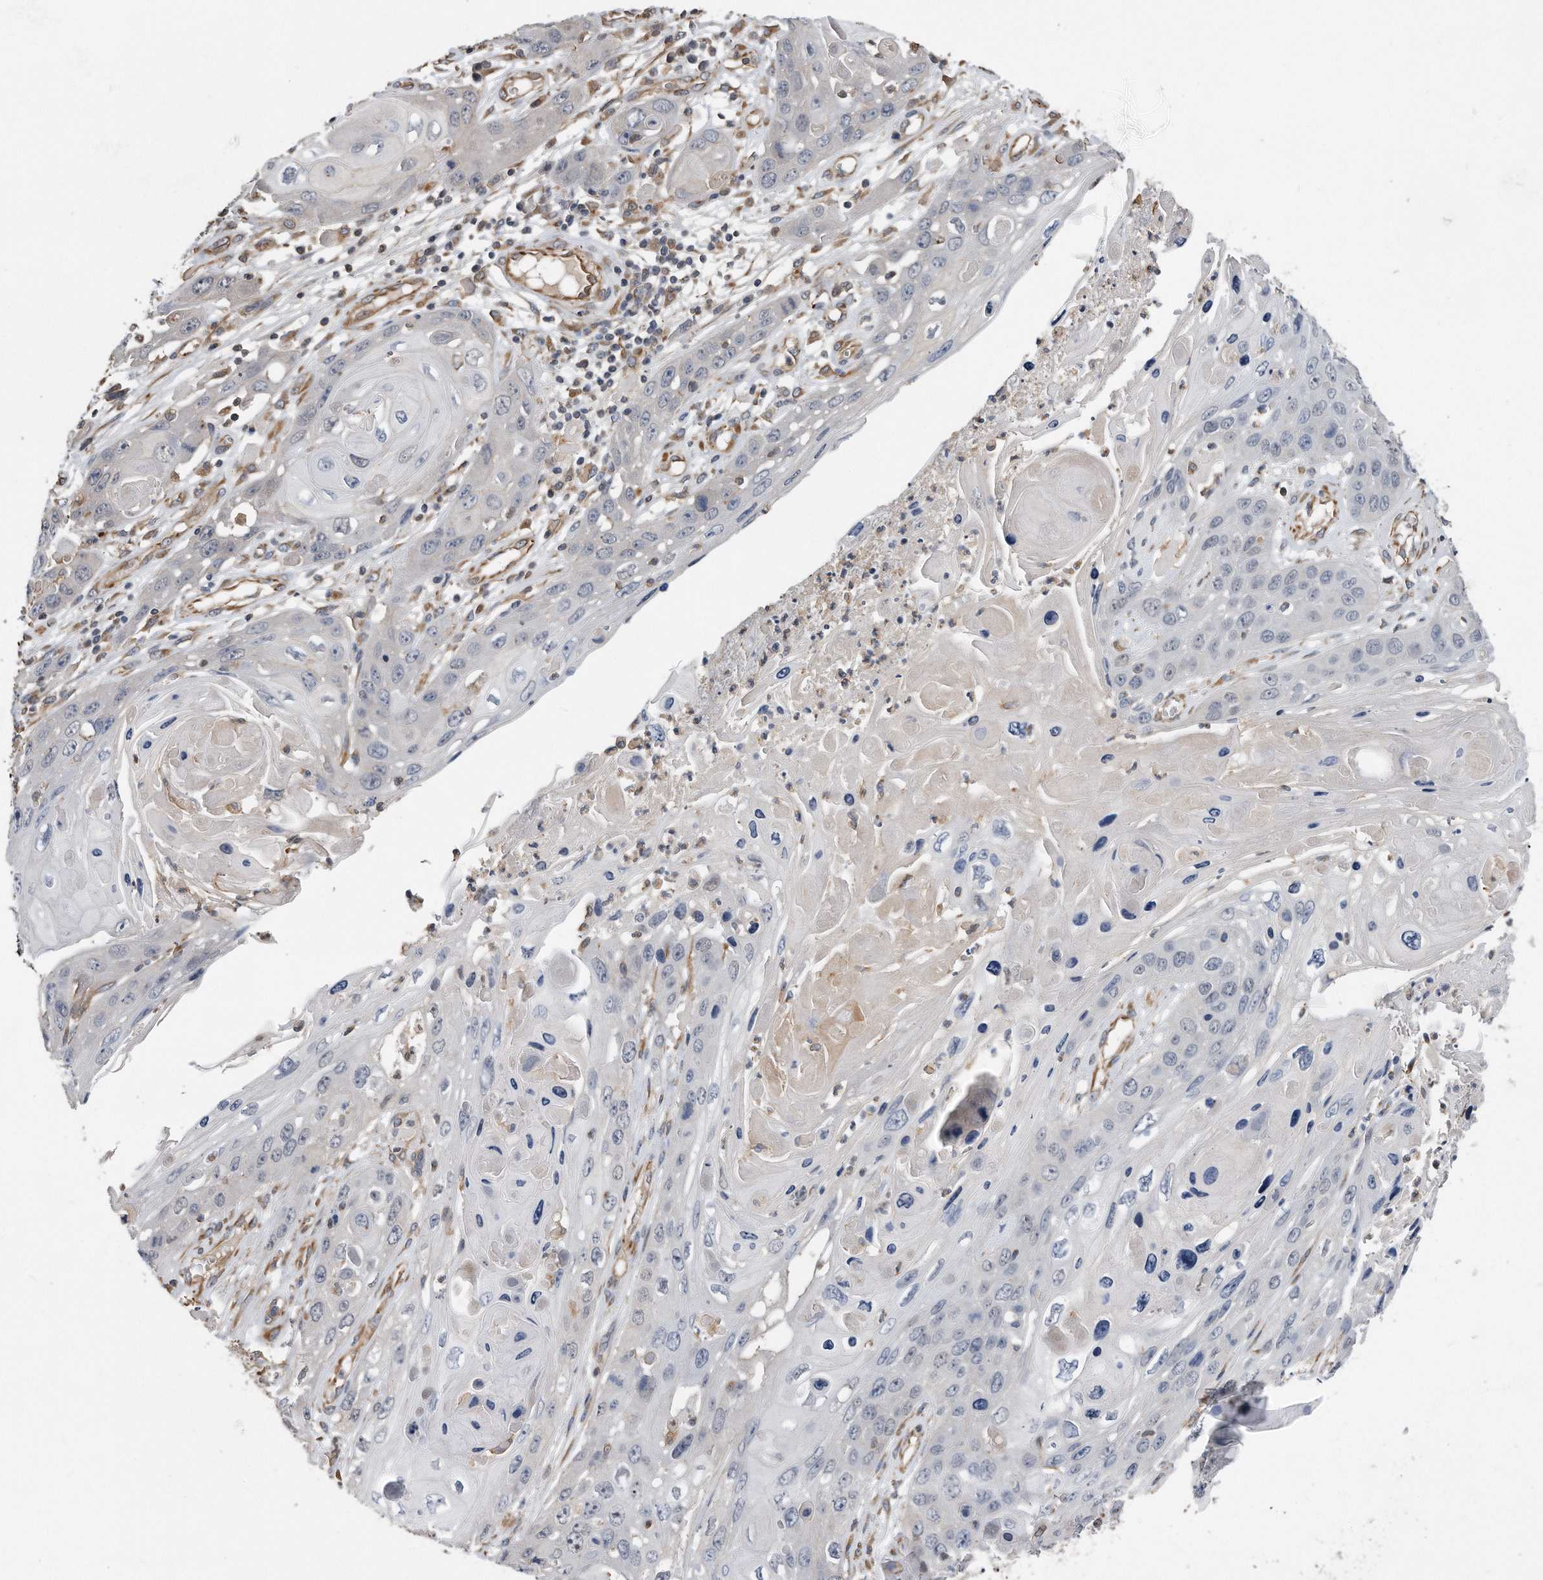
{"staining": {"intensity": "negative", "quantity": "none", "location": "none"}, "tissue": "skin cancer", "cell_type": "Tumor cells", "image_type": "cancer", "snomed": [{"axis": "morphology", "description": "Squamous cell carcinoma, NOS"}, {"axis": "topography", "description": "Skin"}], "caption": "A high-resolution image shows immunohistochemistry staining of skin cancer, which reveals no significant staining in tumor cells.", "gene": "GPC1", "patient": {"sex": "male", "age": 55}}